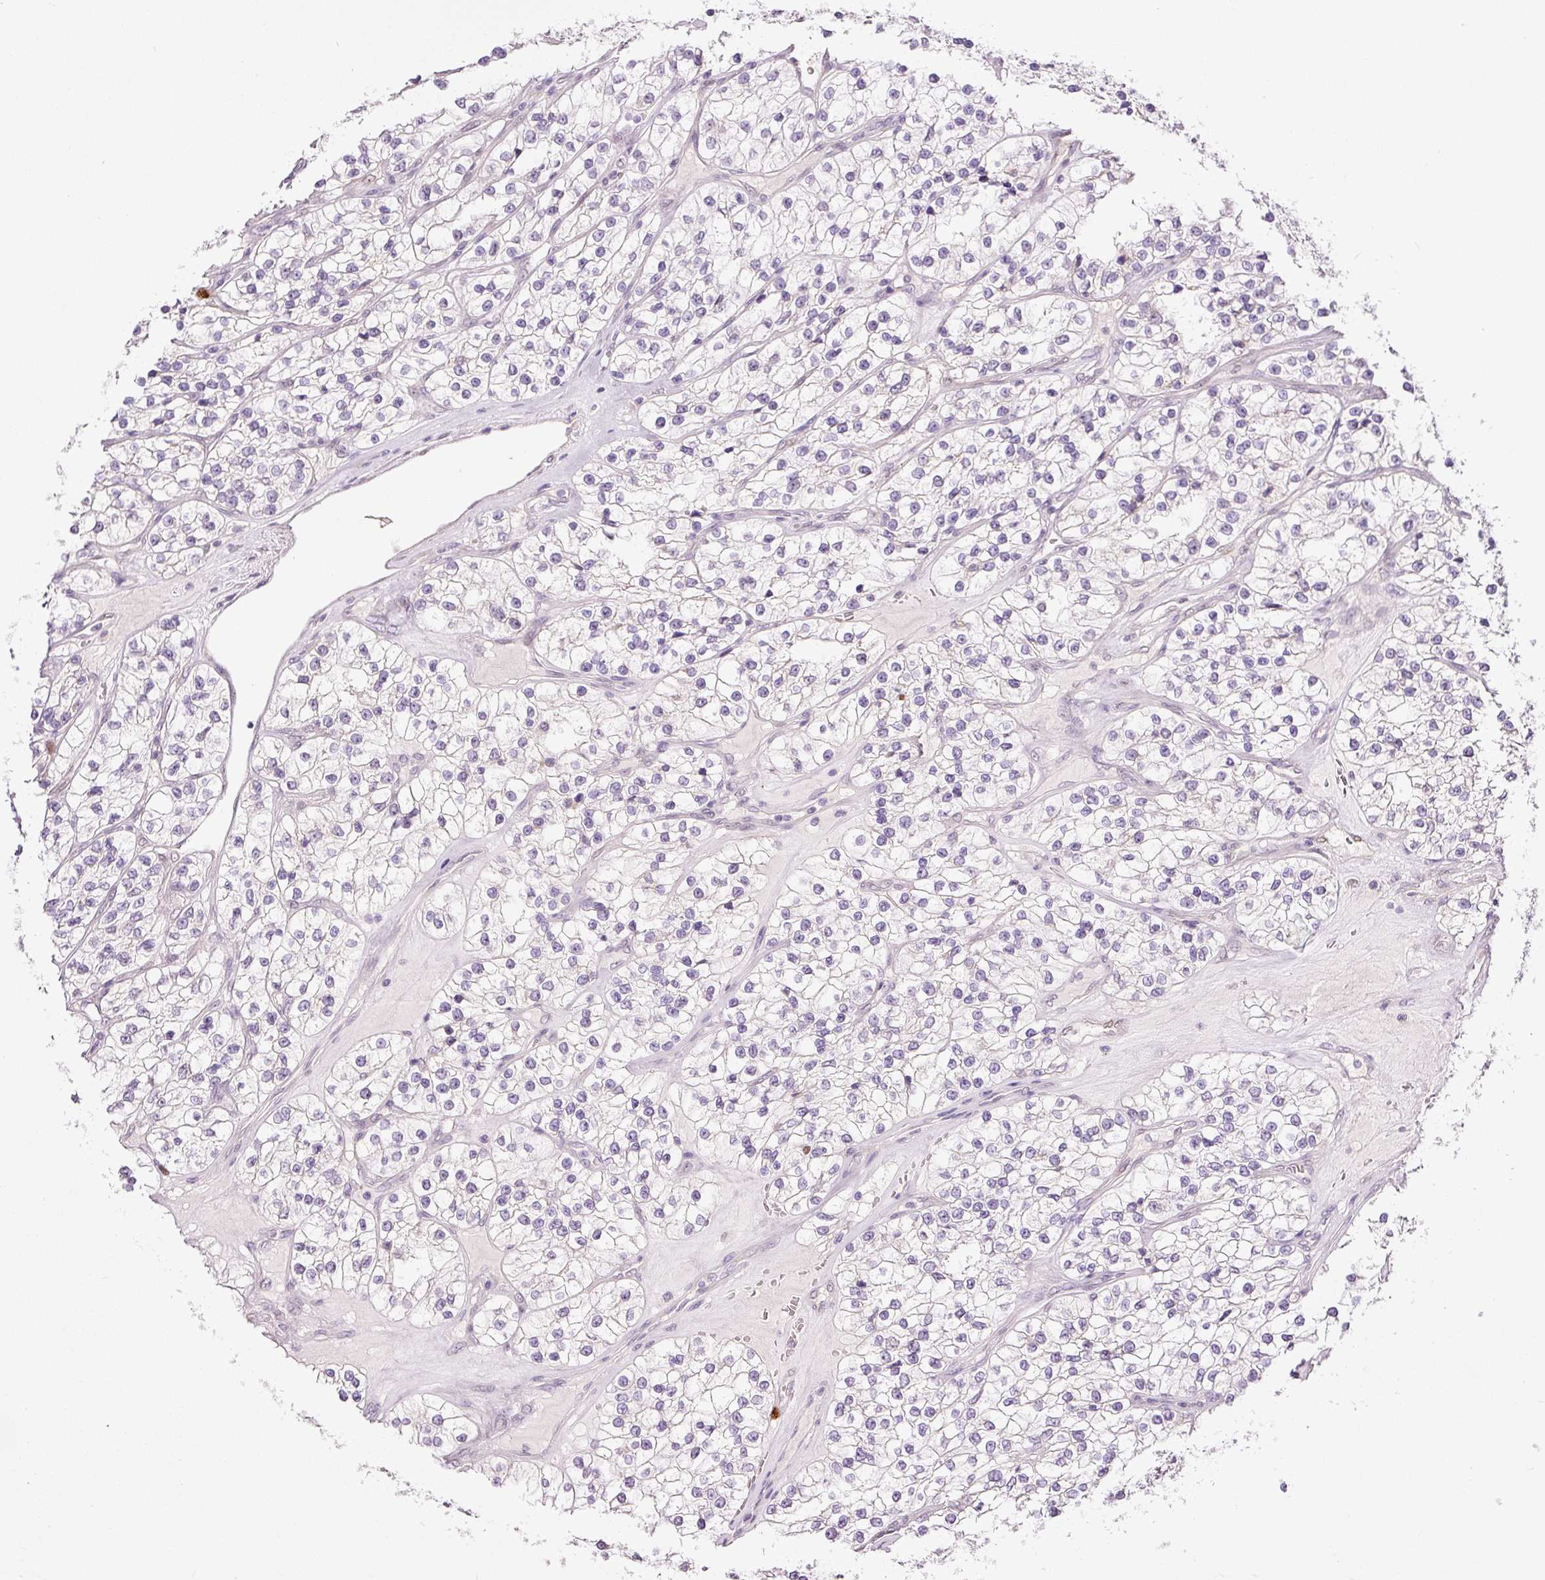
{"staining": {"intensity": "negative", "quantity": "none", "location": "none"}, "tissue": "renal cancer", "cell_type": "Tumor cells", "image_type": "cancer", "snomed": [{"axis": "morphology", "description": "Adenocarcinoma, NOS"}, {"axis": "topography", "description": "Kidney"}], "caption": "Human renal cancer (adenocarcinoma) stained for a protein using IHC shows no expression in tumor cells.", "gene": "KPNA2", "patient": {"sex": "female", "age": 57}}